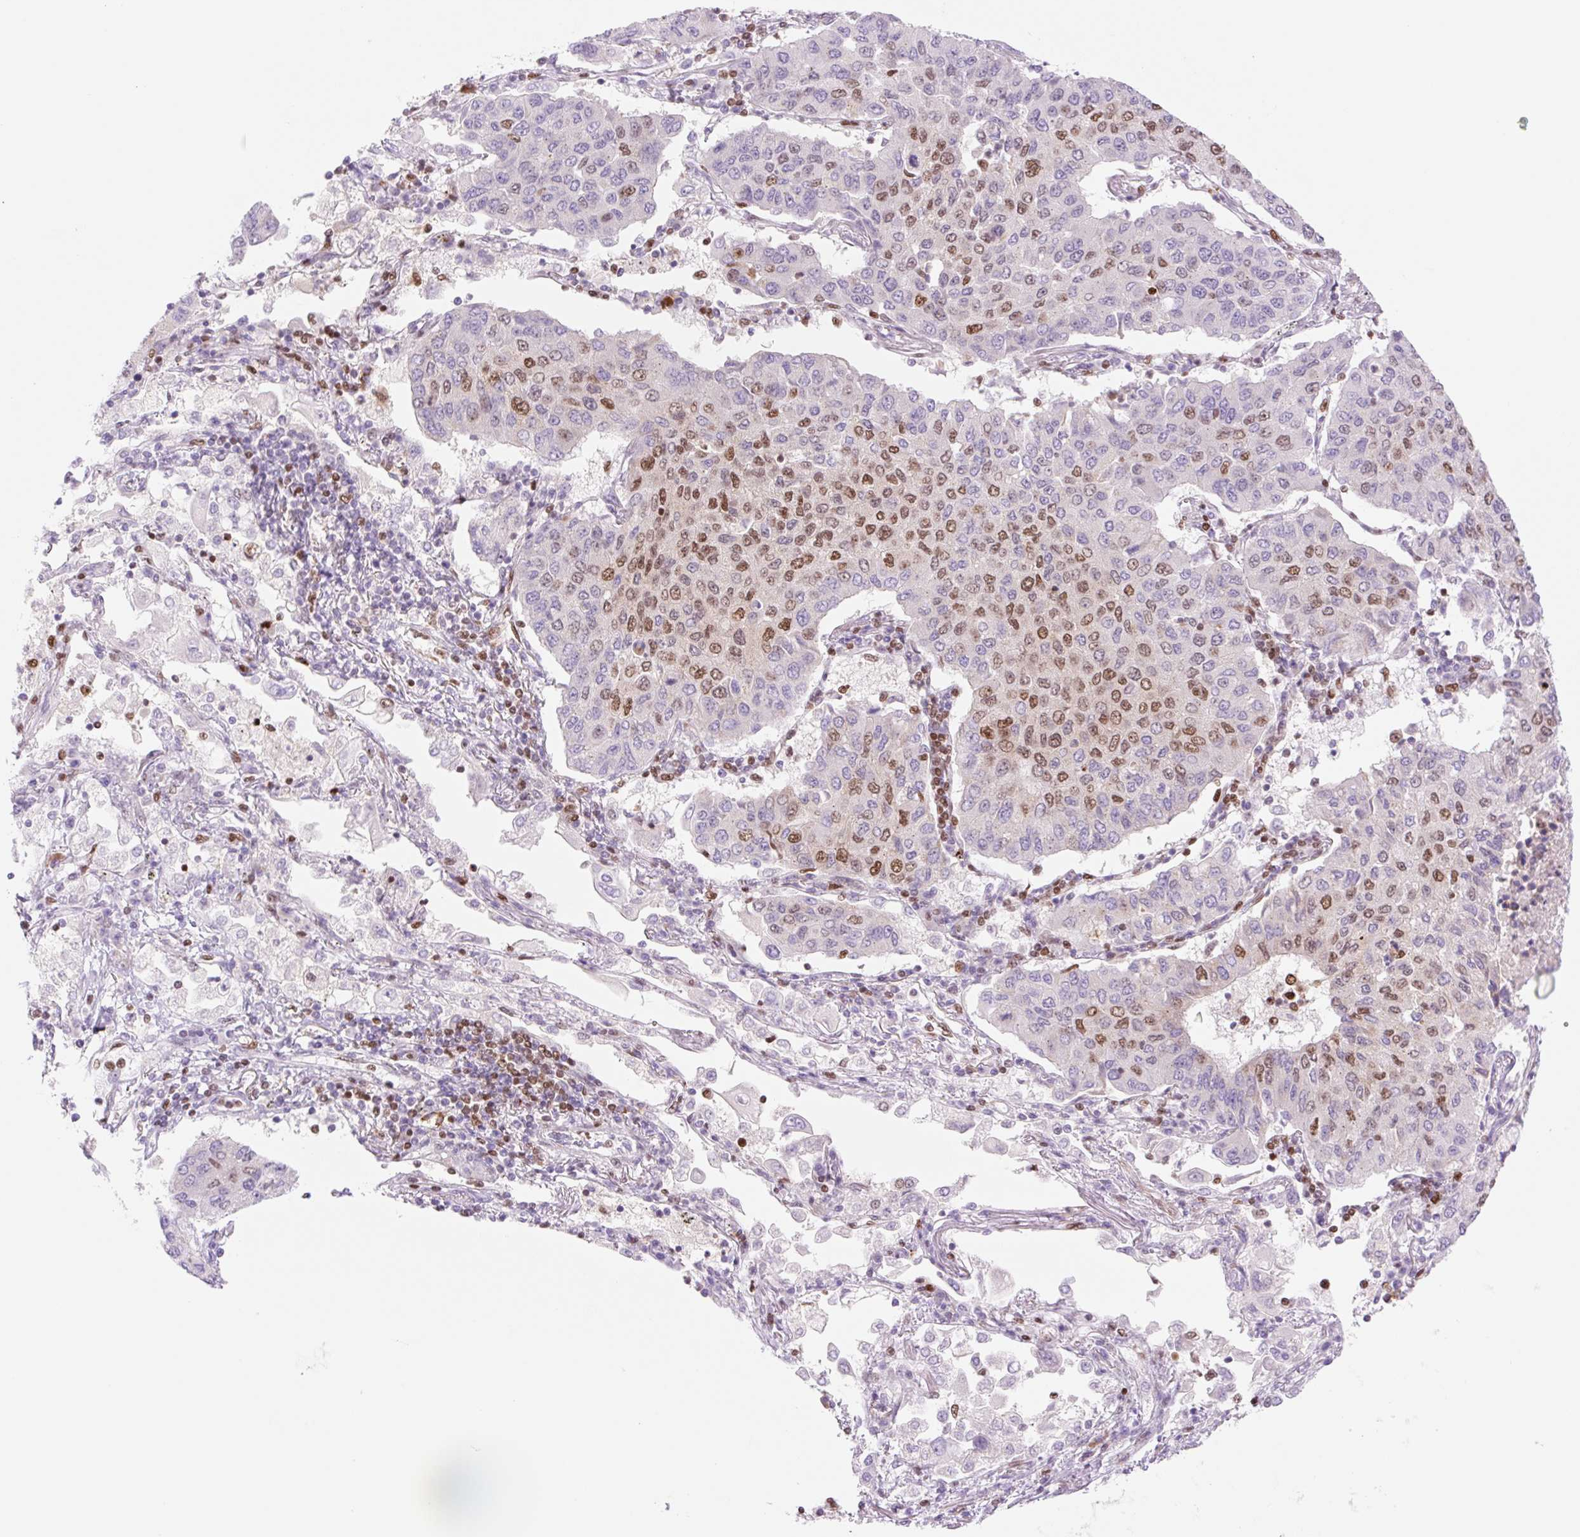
{"staining": {"intensity": "moderate", "quantity": "25%-75%", "location": "nuclear"}, "tissue": "lung cancer", "cell_type": "Tumor cells", "image_type": "cancer", "snomed": [{"axis": "morphology", "description": "Squamous cell carcinoma, NOS"}, {"axis": "topography", "description": "Lung"}], "caption": "This image displays immunohistochemistry (IHC) staining of human squamous cell carcinoma (lung), with medium moderate nuclear expression in approximately 25%-75% of tumor cells.", "gene": "PRDM11", "patient": {"sex": "male", "age": 74}}